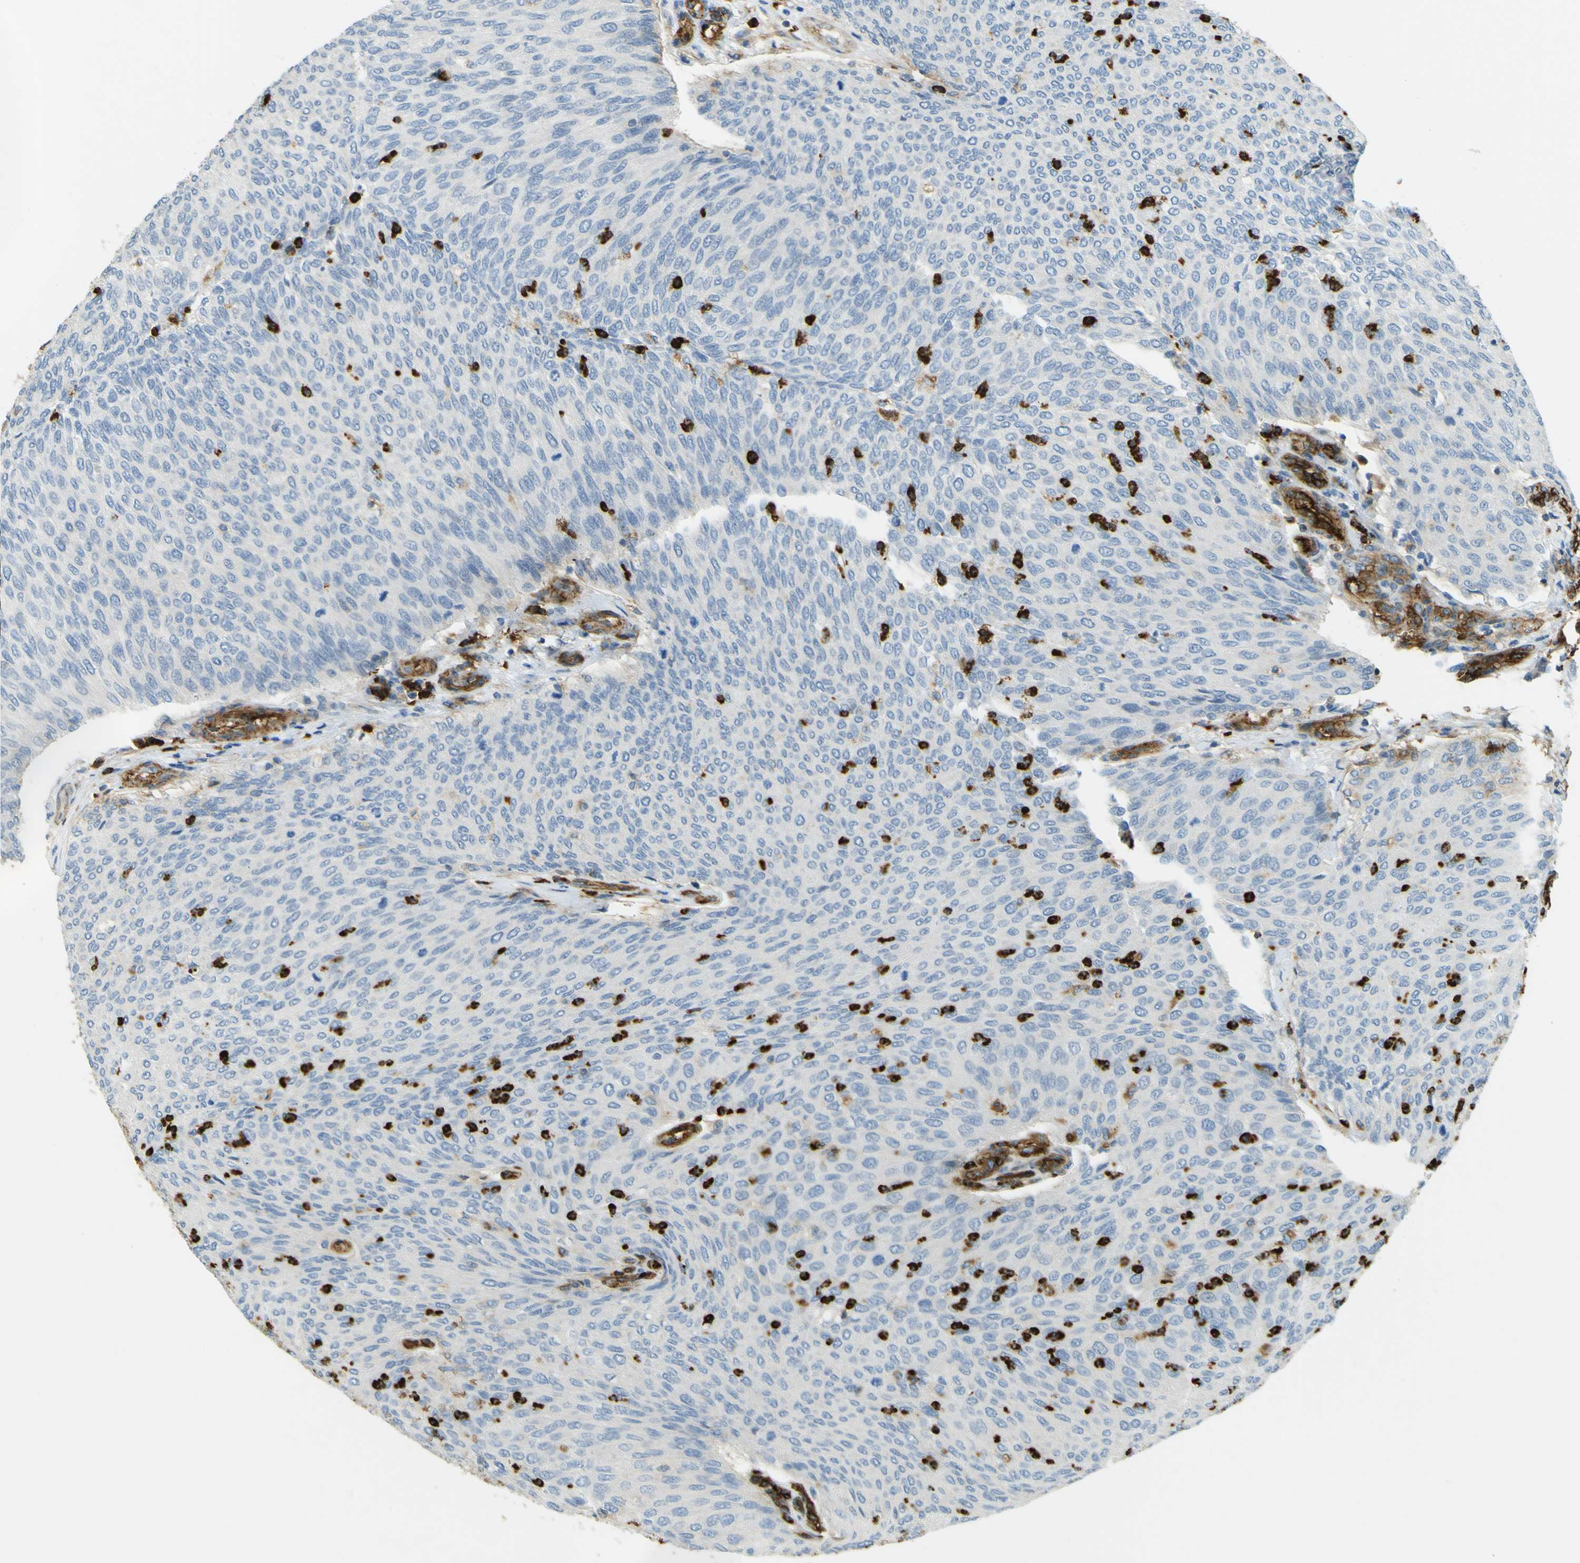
{"staining": {"intensity": "negative", "quantity": "none", "location": "none"}, "tissue": "urothelial cancer", "cell_type": "Tumor cells", "image_type": "cancer", "snomed": [{"axis": "morphology", "description": "Urothelial carcinoma, Low grade"}, {"axis": "topography", "description": "Urinary bladder"}], "caption": "Immunohistochemistry (IHC) image of urothelial cancer stained for a protein (brown), which demonstrates no positivity in tumor cells. The staining was performed using DAB to visualize the protein expression in brown, while the nuclei were stained in blue with hematoxylin (Magnification: 20x).", "gene": "PLXDC1", "patient": {"sex": "female", "age": 79}}